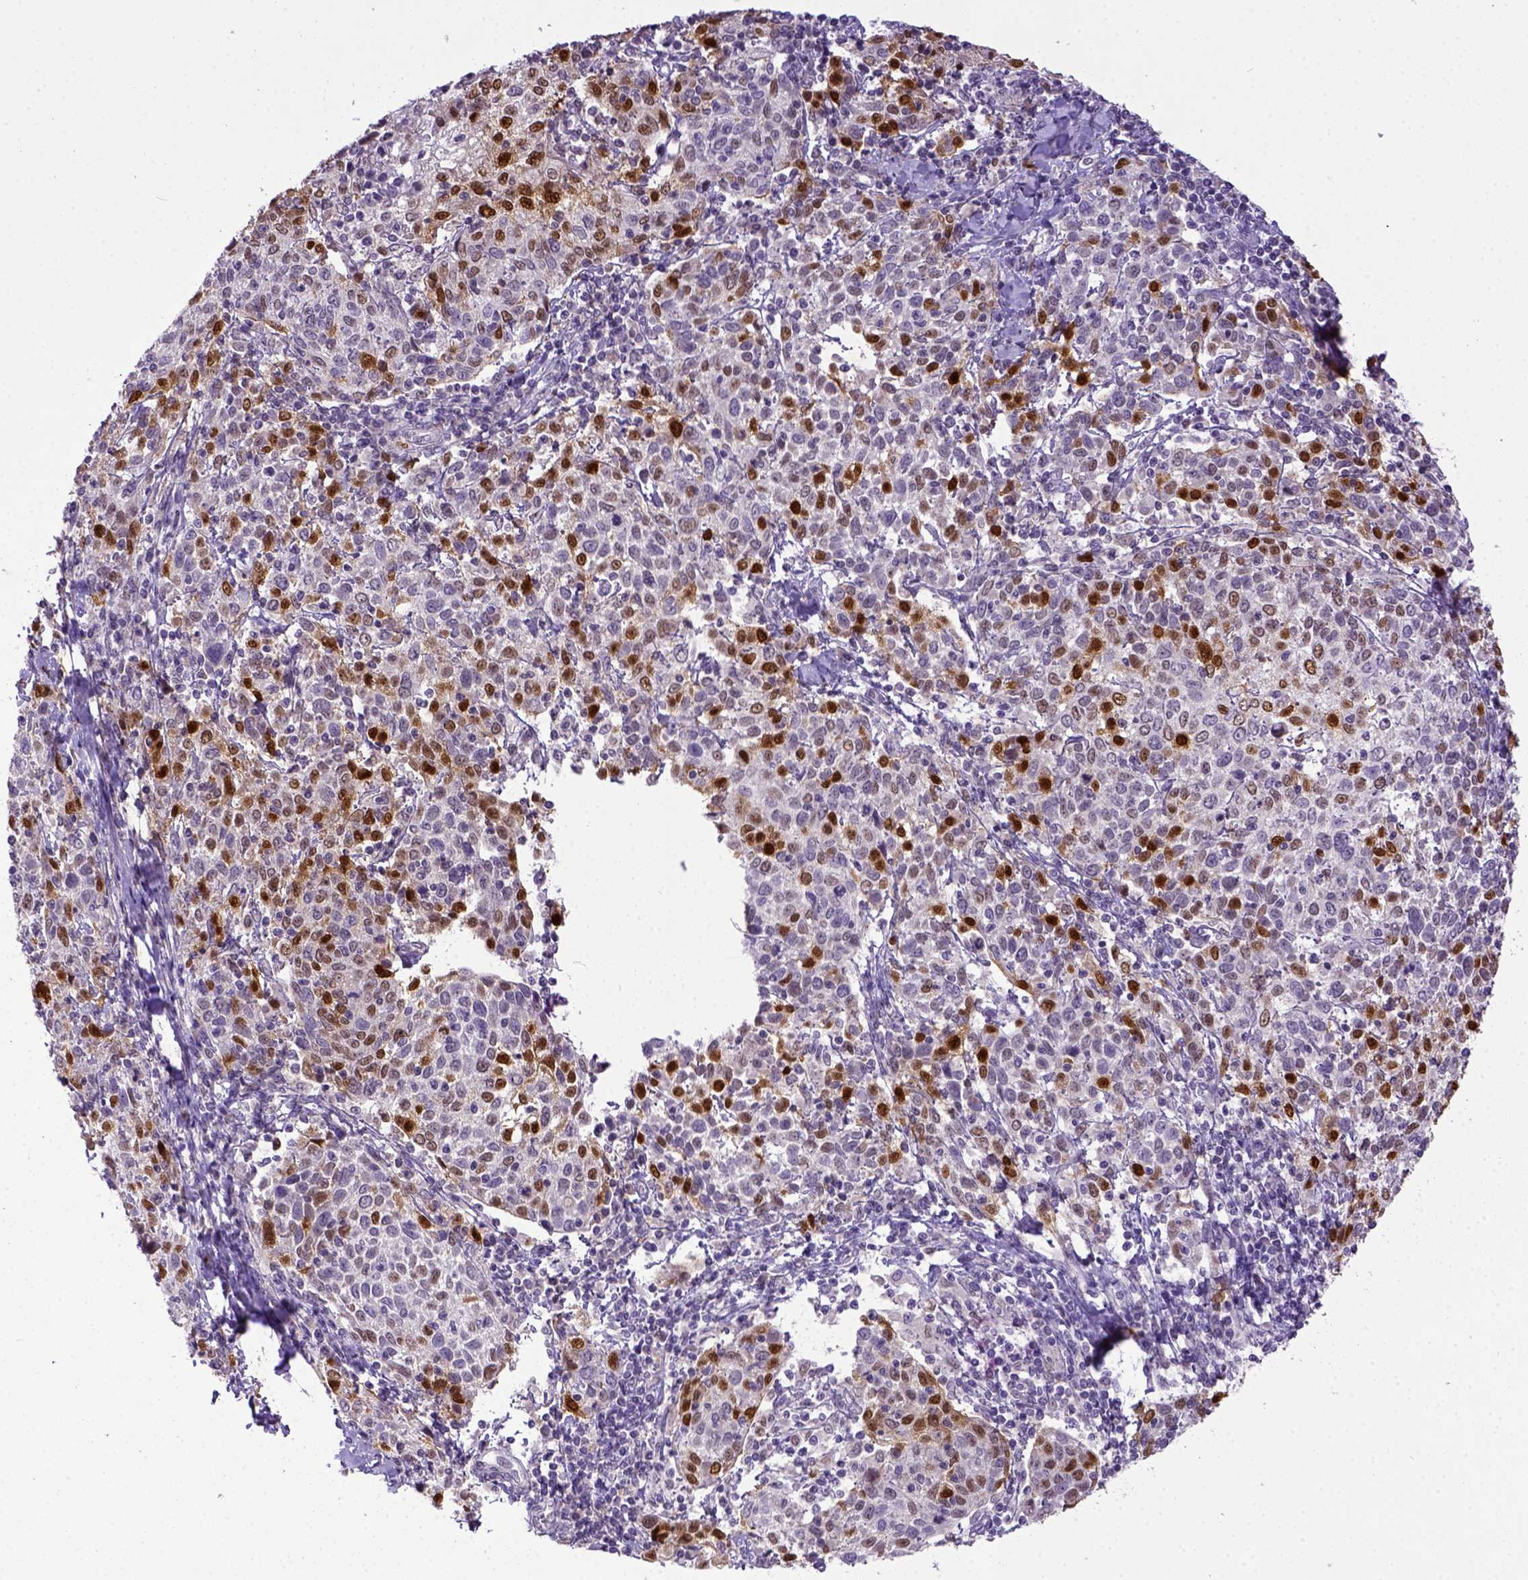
{"staining": {"intensity": "strong", "quantity": "25%-75%", "location": "nuclear"}, "tissue": "cervical cancer", "cell_type": "Tumor cells", "image_type": "cancer", "snomed": [{"axis": "morphology", "description": "Squamous cell carcinoma, NOS"}, {"axis": "topography", "description": "Cervix"}], "caption": "Immunohistochemical staining of human squamous cell carcinoma (cervical) demonstrates strong nuclear protein expression in about 25%-75% of tumor cells.", "gene": "CDKN1A", "patient": {"sex": "female", "age": 61}}